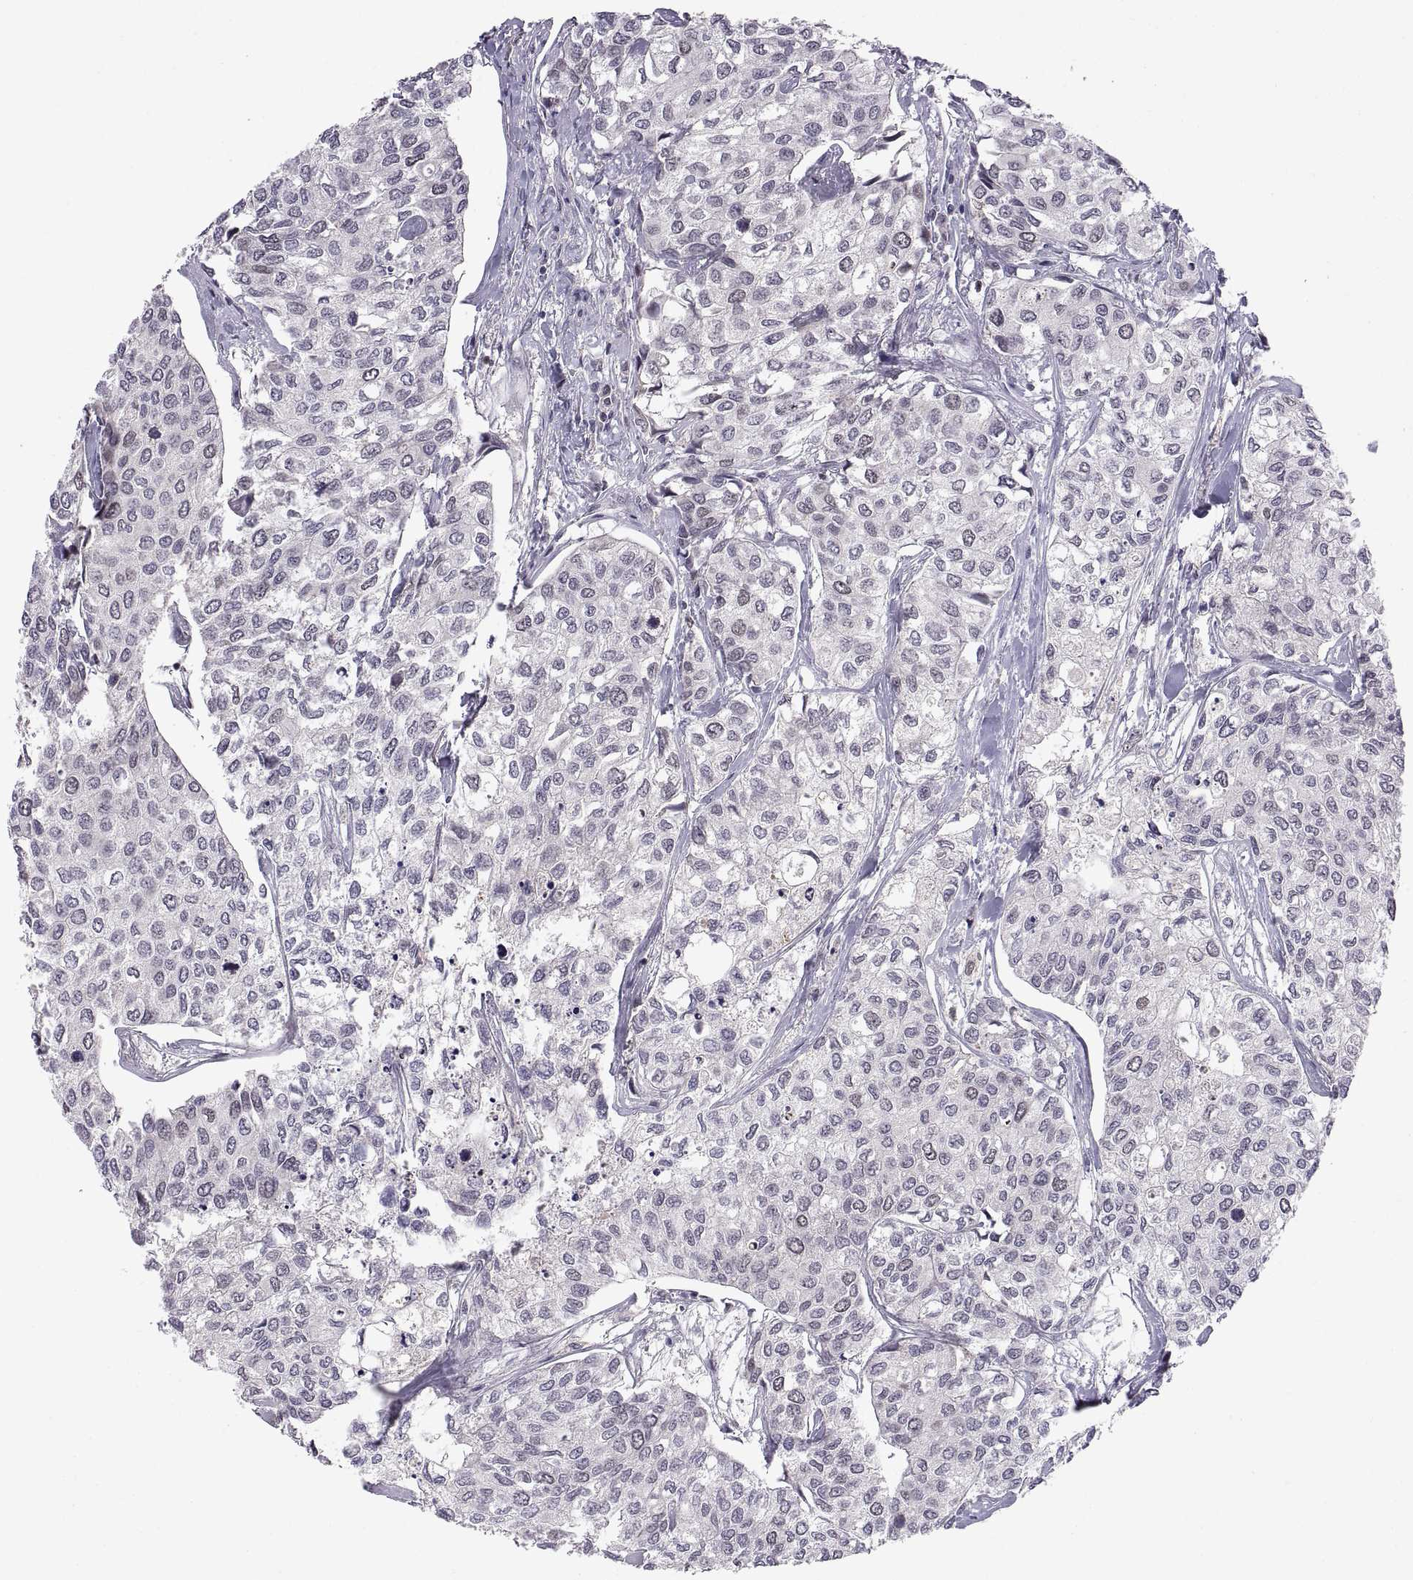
{"staining": {"intensity": "negative", "quantity": "none", "location": "none"}, "tissue": "urothelial cancer", "cell_type": "Tumor cells", "image_type": "cancer", "snomed": [{"axis": "morphology", "description": "Urothelial carcinoma, High grade"}, {"axis": "topography", "description": "Urinary bladder"}], "caption": "A photomicrograph of human urothelial carcinoma (high-grade) is negative for staining in tumor cells.", "gene": "CHFR", "patient": {"sex": "male", "age": 73}}